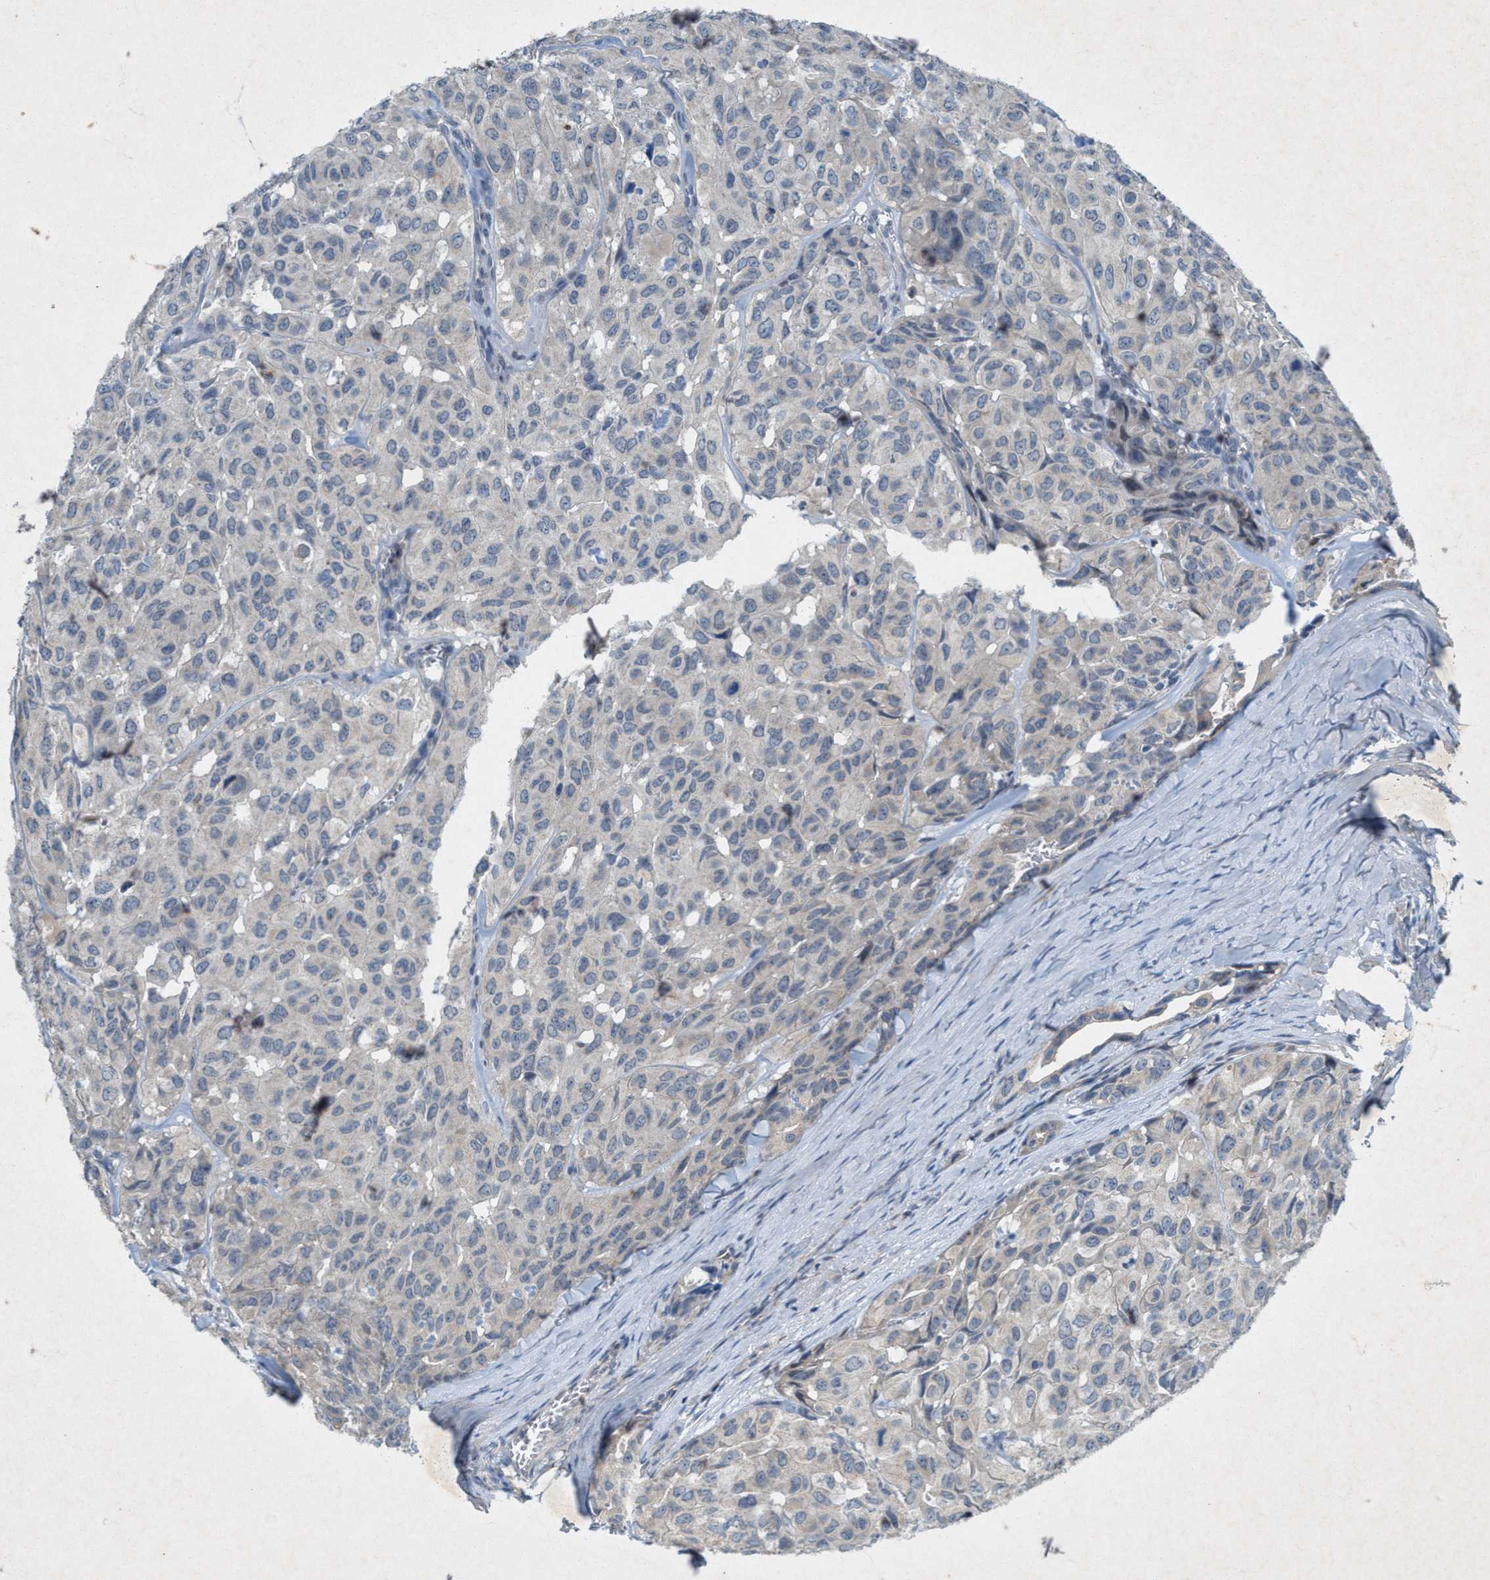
{"staining": {"intensity": "negative", "quantity": "none", "location": "none"}, "tissue": "head and neck cancer", "cell_type": "Tumor cells", "image_type": "cancer", "snomed": [{"axis": "morphology", "description": "Adenocarcinoma, NOS"}, {"axis": "topography", "description": "Salivary gland, NOS"}, {"axis": "topography", "description": "Head-Neck"}], "caption": "Protein analysis of adenocarcinoma (head and neck) demonstrates no significant positivity in tumor cells.", "gene": "URGCP", "patient": {"sex": "female", "age": 76}}